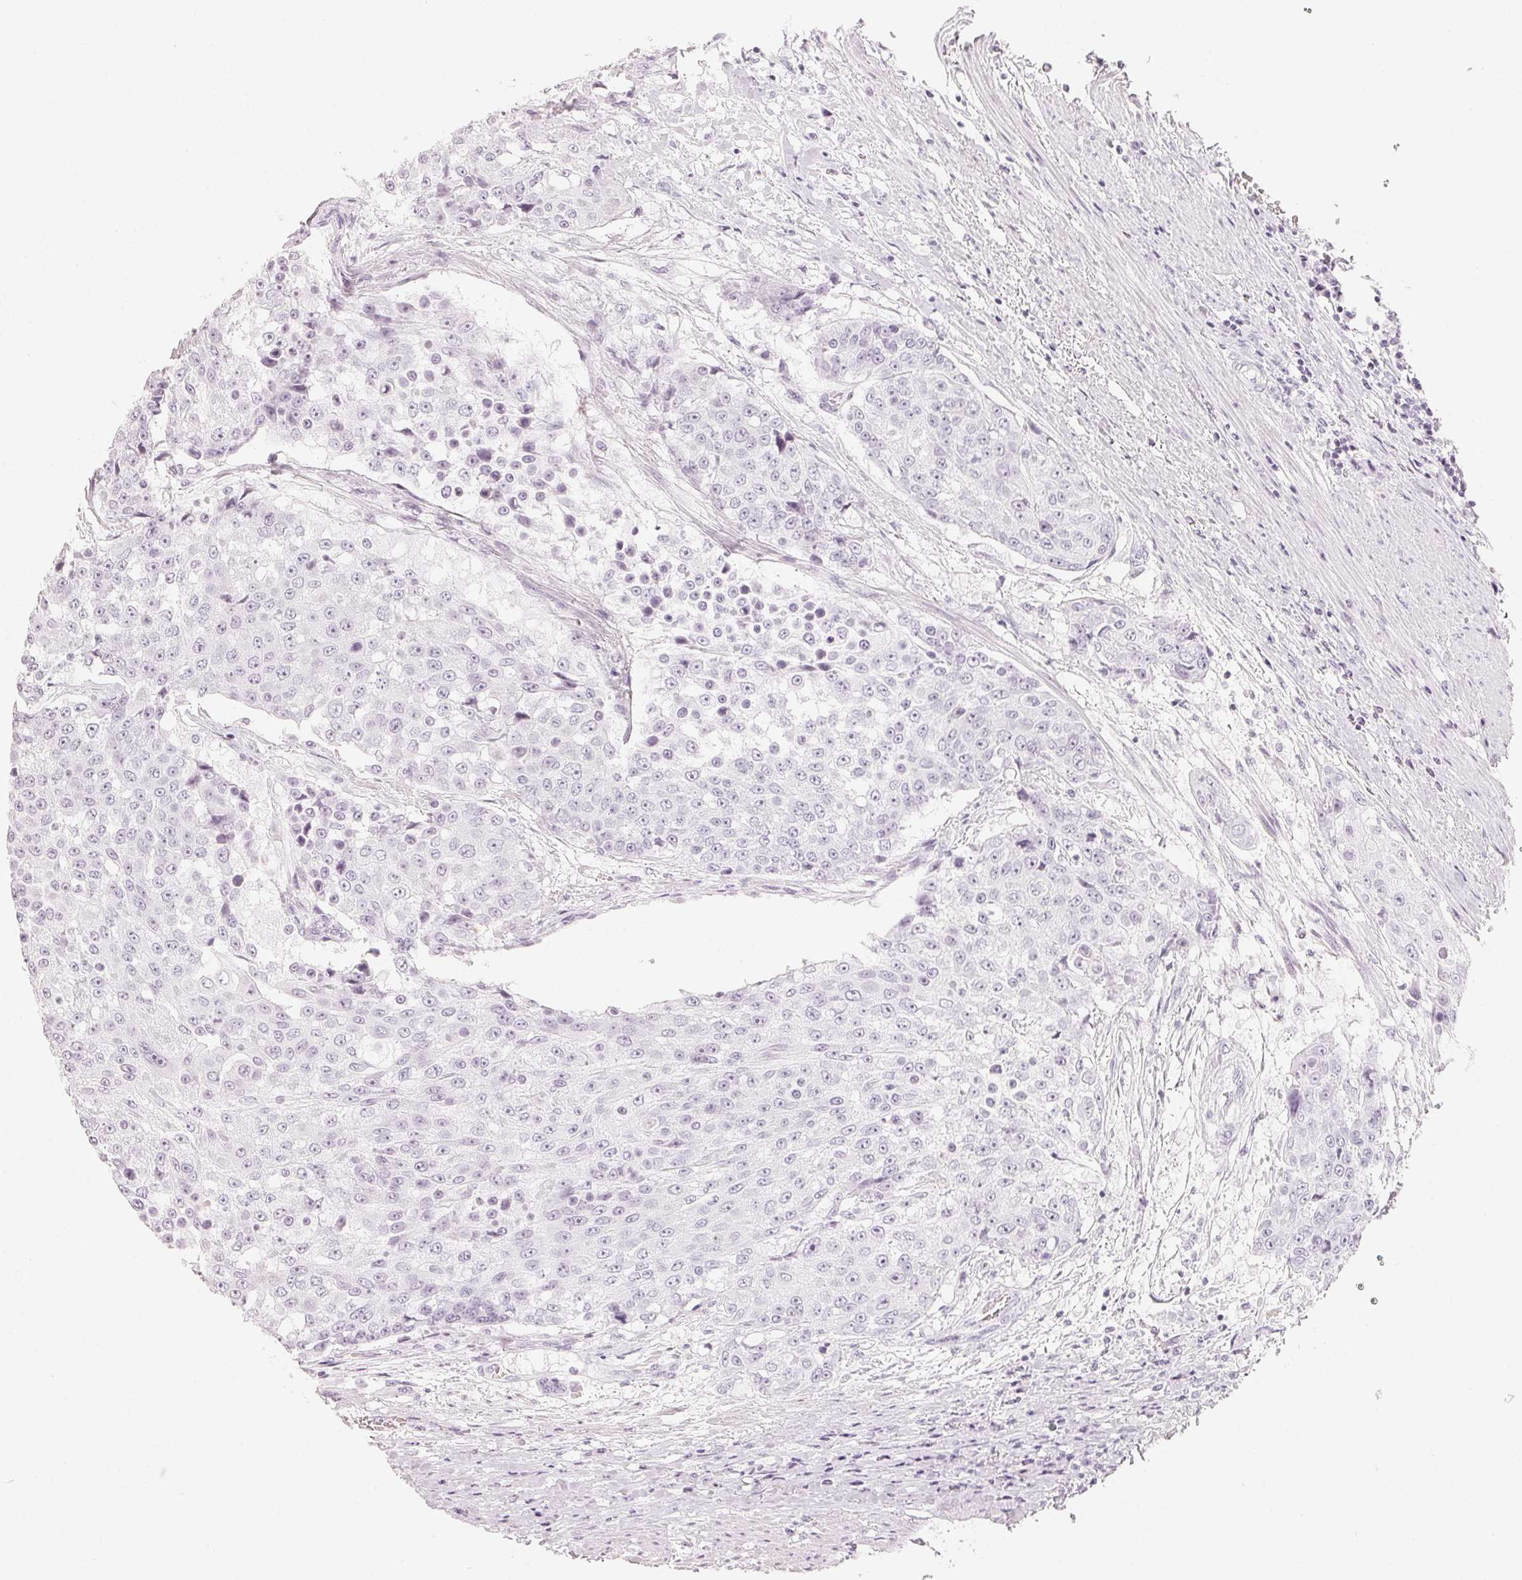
{"staining": {"intensity": "negative", "quantity": "none", "location": "none"}, "tissue": "urothelial cancer", "cell_type": "Tumor cells", "image_type": "cancer", "snomed": [{"axis": "morphology", "description": "Urothelial carcinoma, High grade"}, {"axis": "topography", "description": "Urinary bladder"}], "caption": "The histopathology image exhibits no staining of tumor cells in high-grade urothelial carcinoma.", "gene": "SLC22A8", "patient": {"sex": "female", "age": 63}}